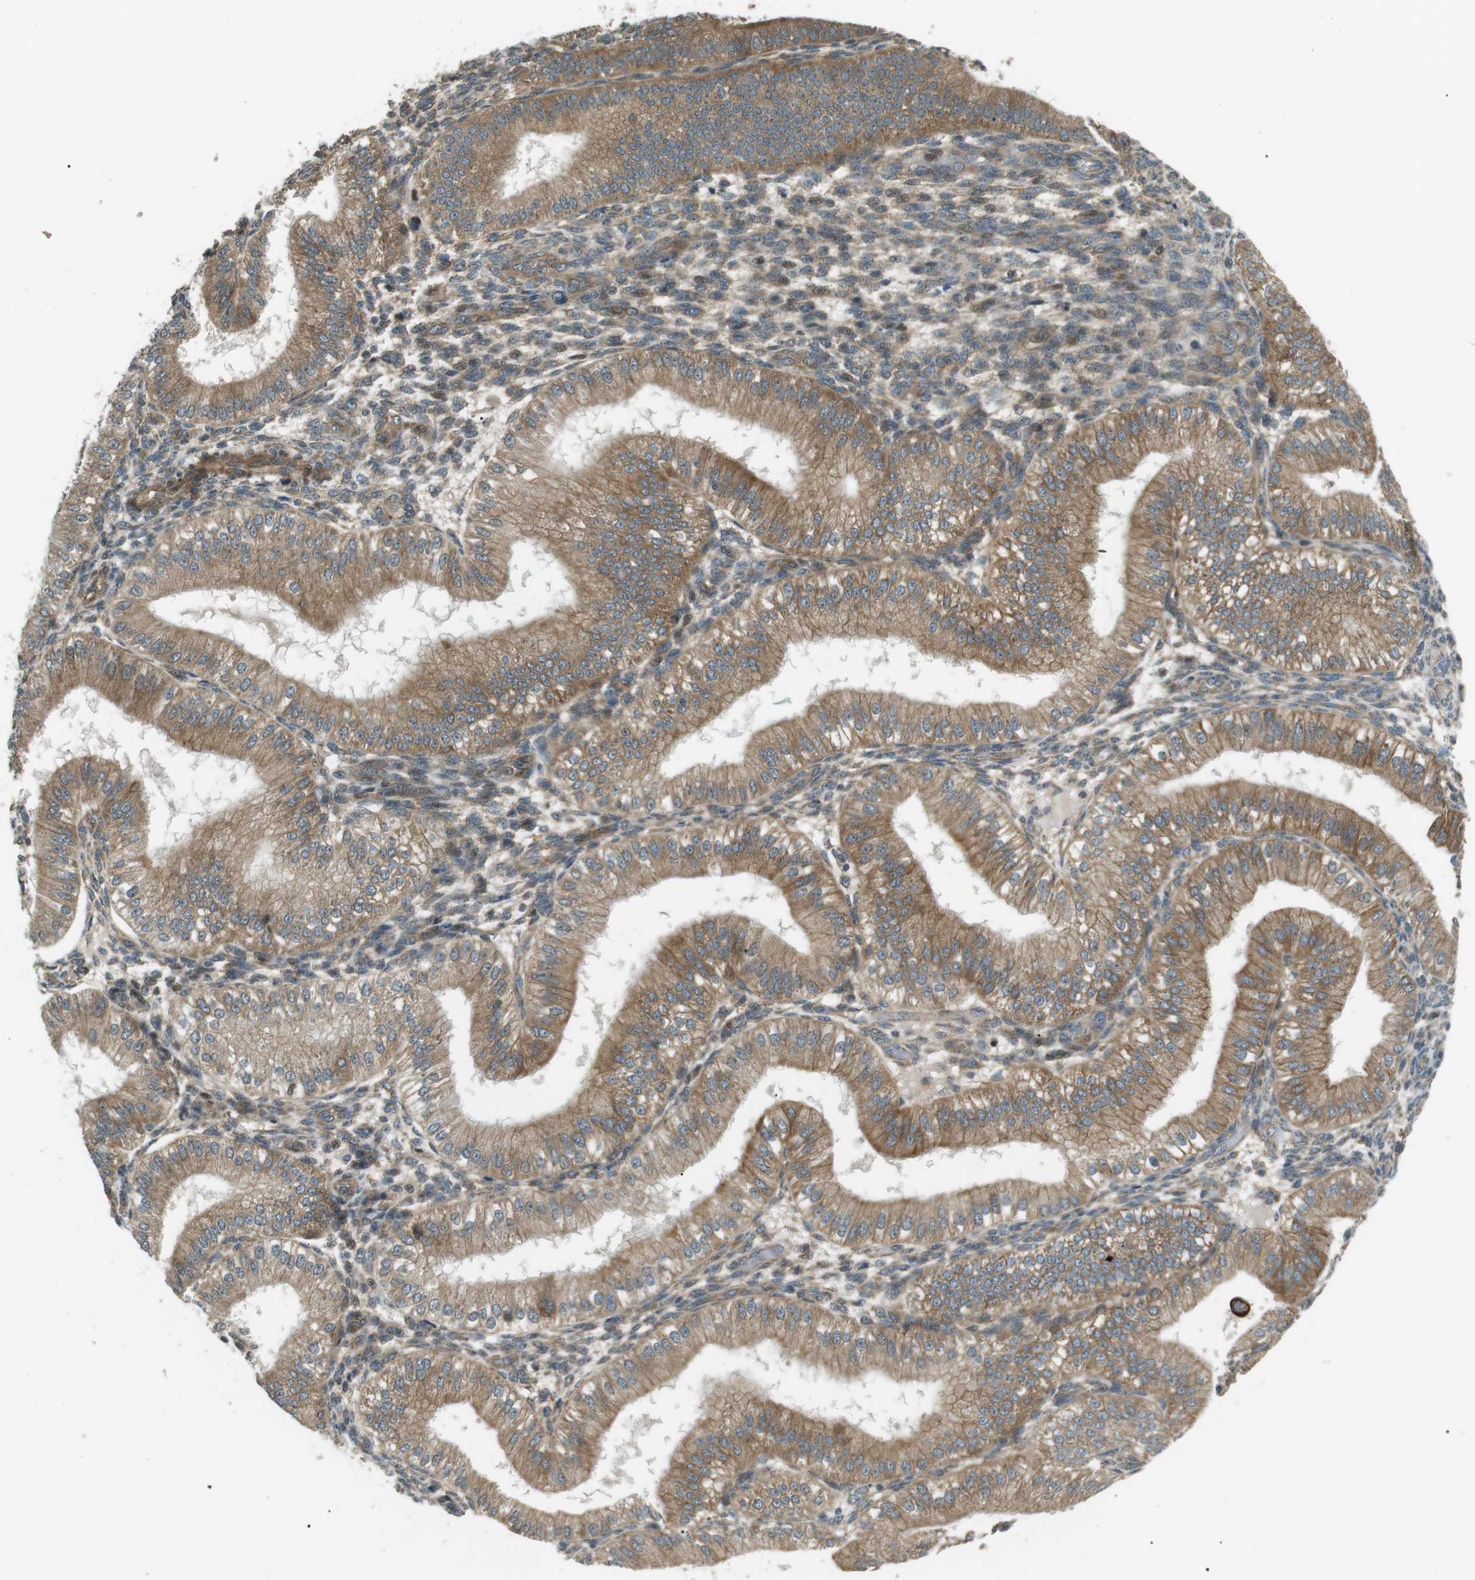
{"staining": {"intensity": "moderate", "quantity": "25%-75%", "location": "cytoplasmic/membranous"}, "tissue": "endometrium", "cell_type": "Cells in endometrial stroma", "image_type": "normal", "snomed": [{"axis": "morphology", "description": "Normal tissue, NOS"}, {"axis": "topography", "description": "Endometrium"}], "caption": "Human endometrium stained for a protein (brown) shows moderate cytoplasmic/membranous positive positivity in about 25%-75% of cells in endometrial stroma.", "gene": "TMEM74", "patient": {"sex": "female", "age": 39}}